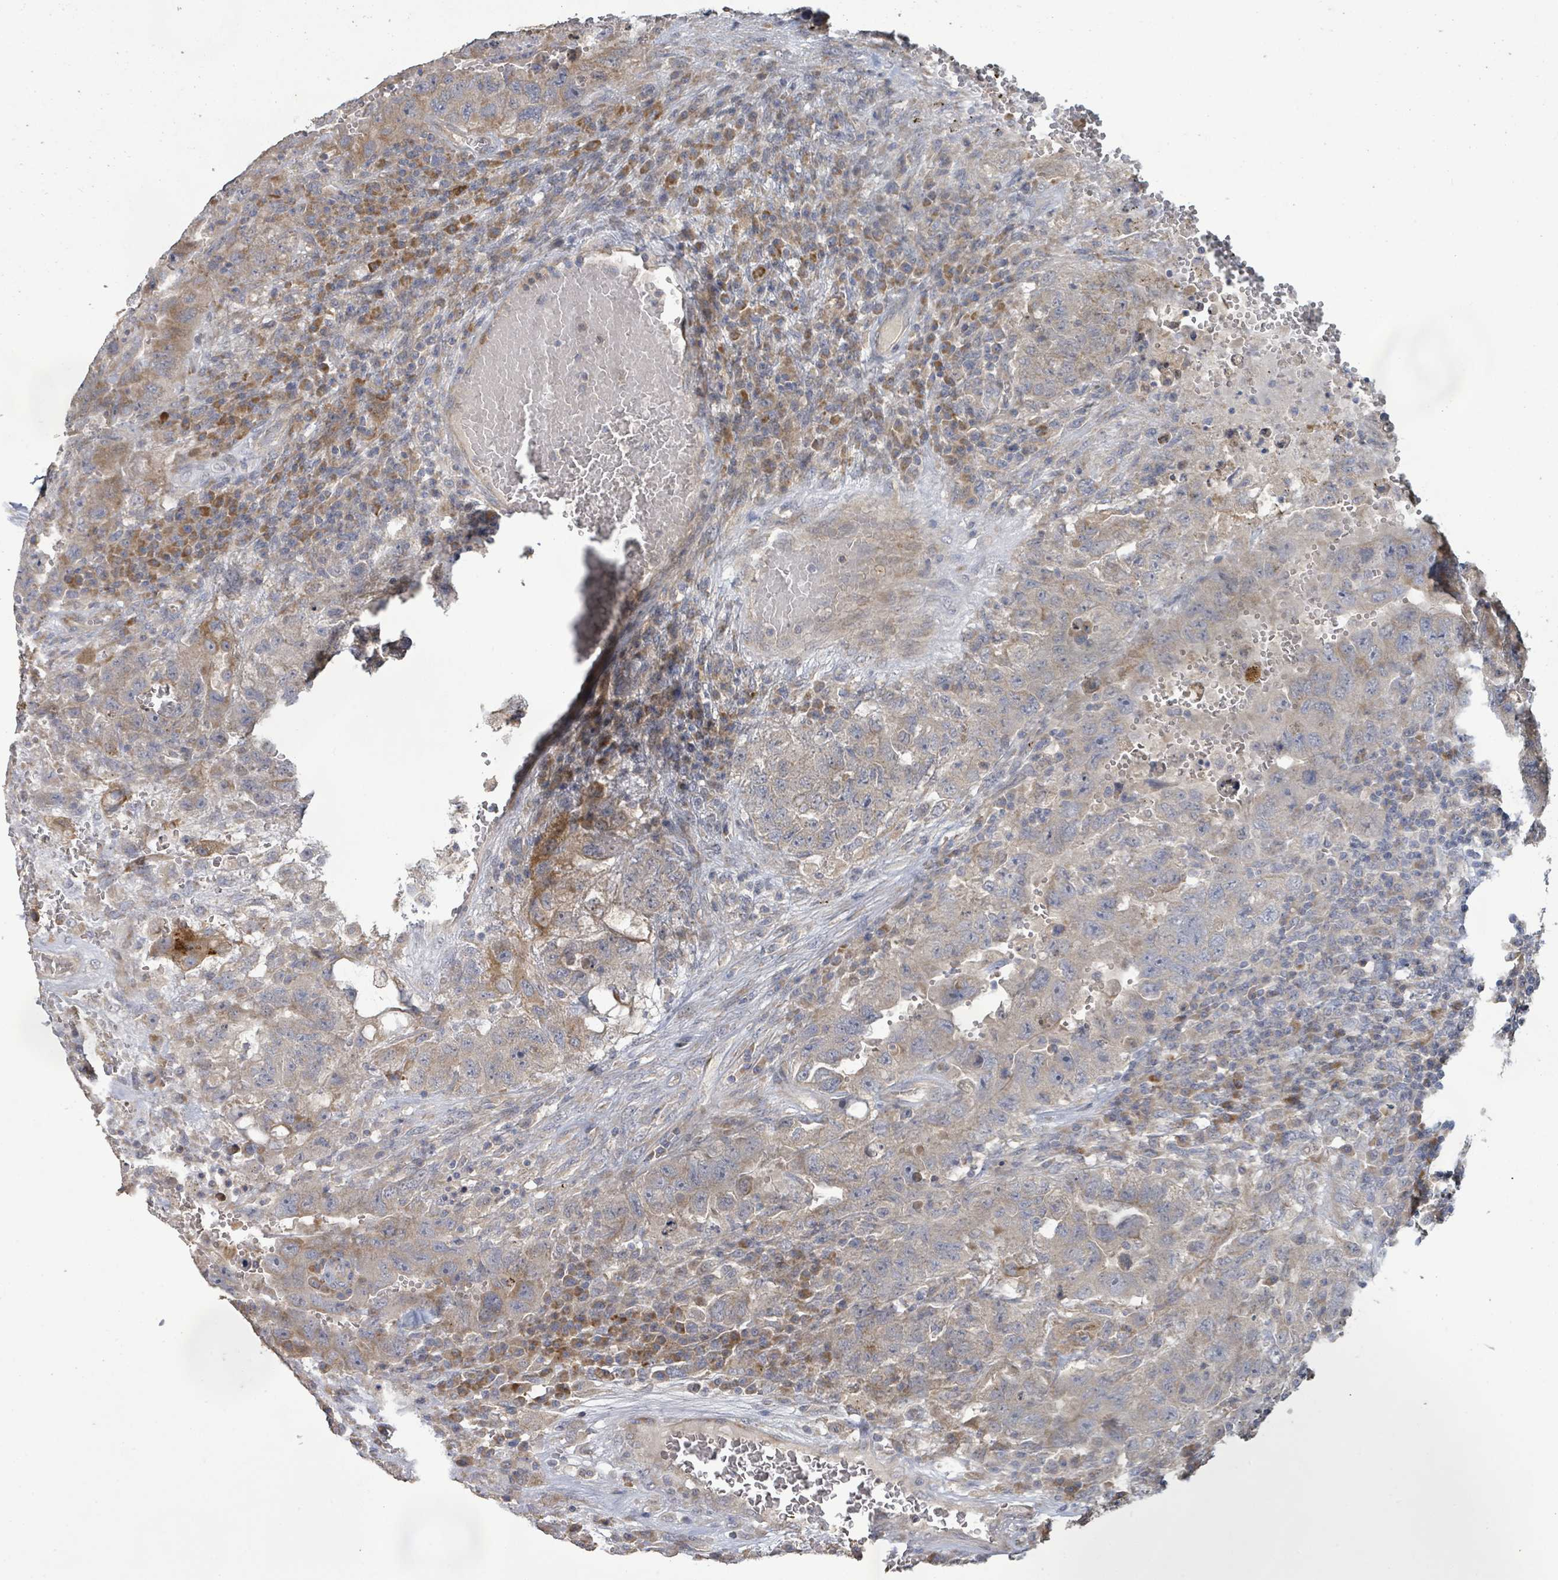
{"staining": {"intensity": "weak", "quantity": "25%-75%", "location": "cytoplasmic/membranous"}, "tissue": "testis cancer", "cell_type": "Tumor cells", "image_type": "cancer", "snomed": [{"axis": "morphology", "description": "Carcinoma, Embryonal, NOS"}, {"axis": "topography", "description": "Testis"}], "caption": "Tumor cells show low levels of weak cytoplasmic/membranous expression in about 25%-75% of cells in testis cancer (embryonal carcinoma).", "gene": "KCNS2", "patient": {"sex": "male", "age": 26}}